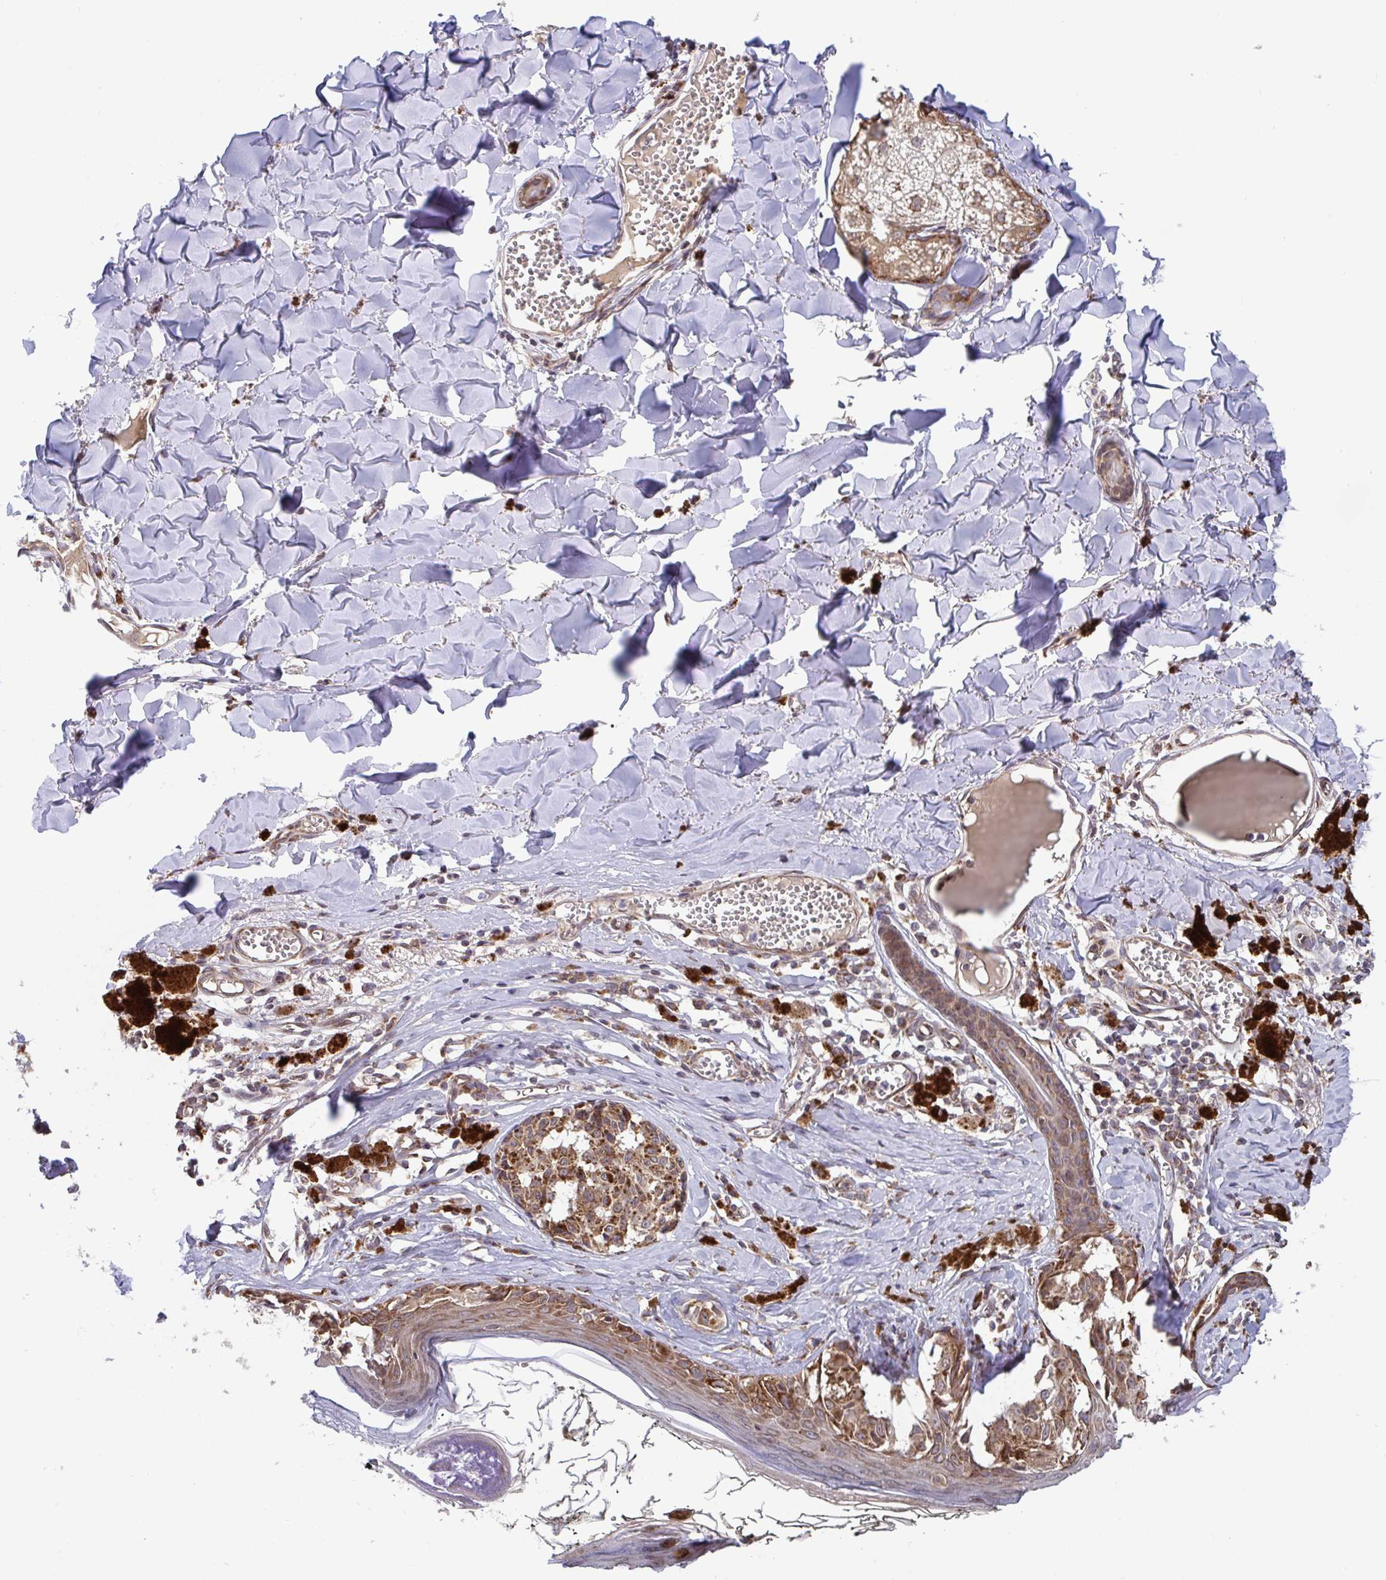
{"staining": {"intensity": "moderate", "quantity": ">75%", "location": "cytoplasmic/membranous"}, "tissue": "melanoma", "cell_type": "Tumor cells", "image_type": "cancer", "snomed": [{"axis": "morphology", "description": "Malignant melanoma, NOS"}, {"axis": "topography", "description": "Skin"}], "caption": "Tumor cells show moderate cytoplasmic/membranous expression in about >75% of cells in malignant melanoma. (Stains: DAB in brown, nuclei in blue, Microscopy: brightfield microscopy at high magnification).", "gene": "ATP5MJ", "patient": {"sex": "female", "age": 43}}